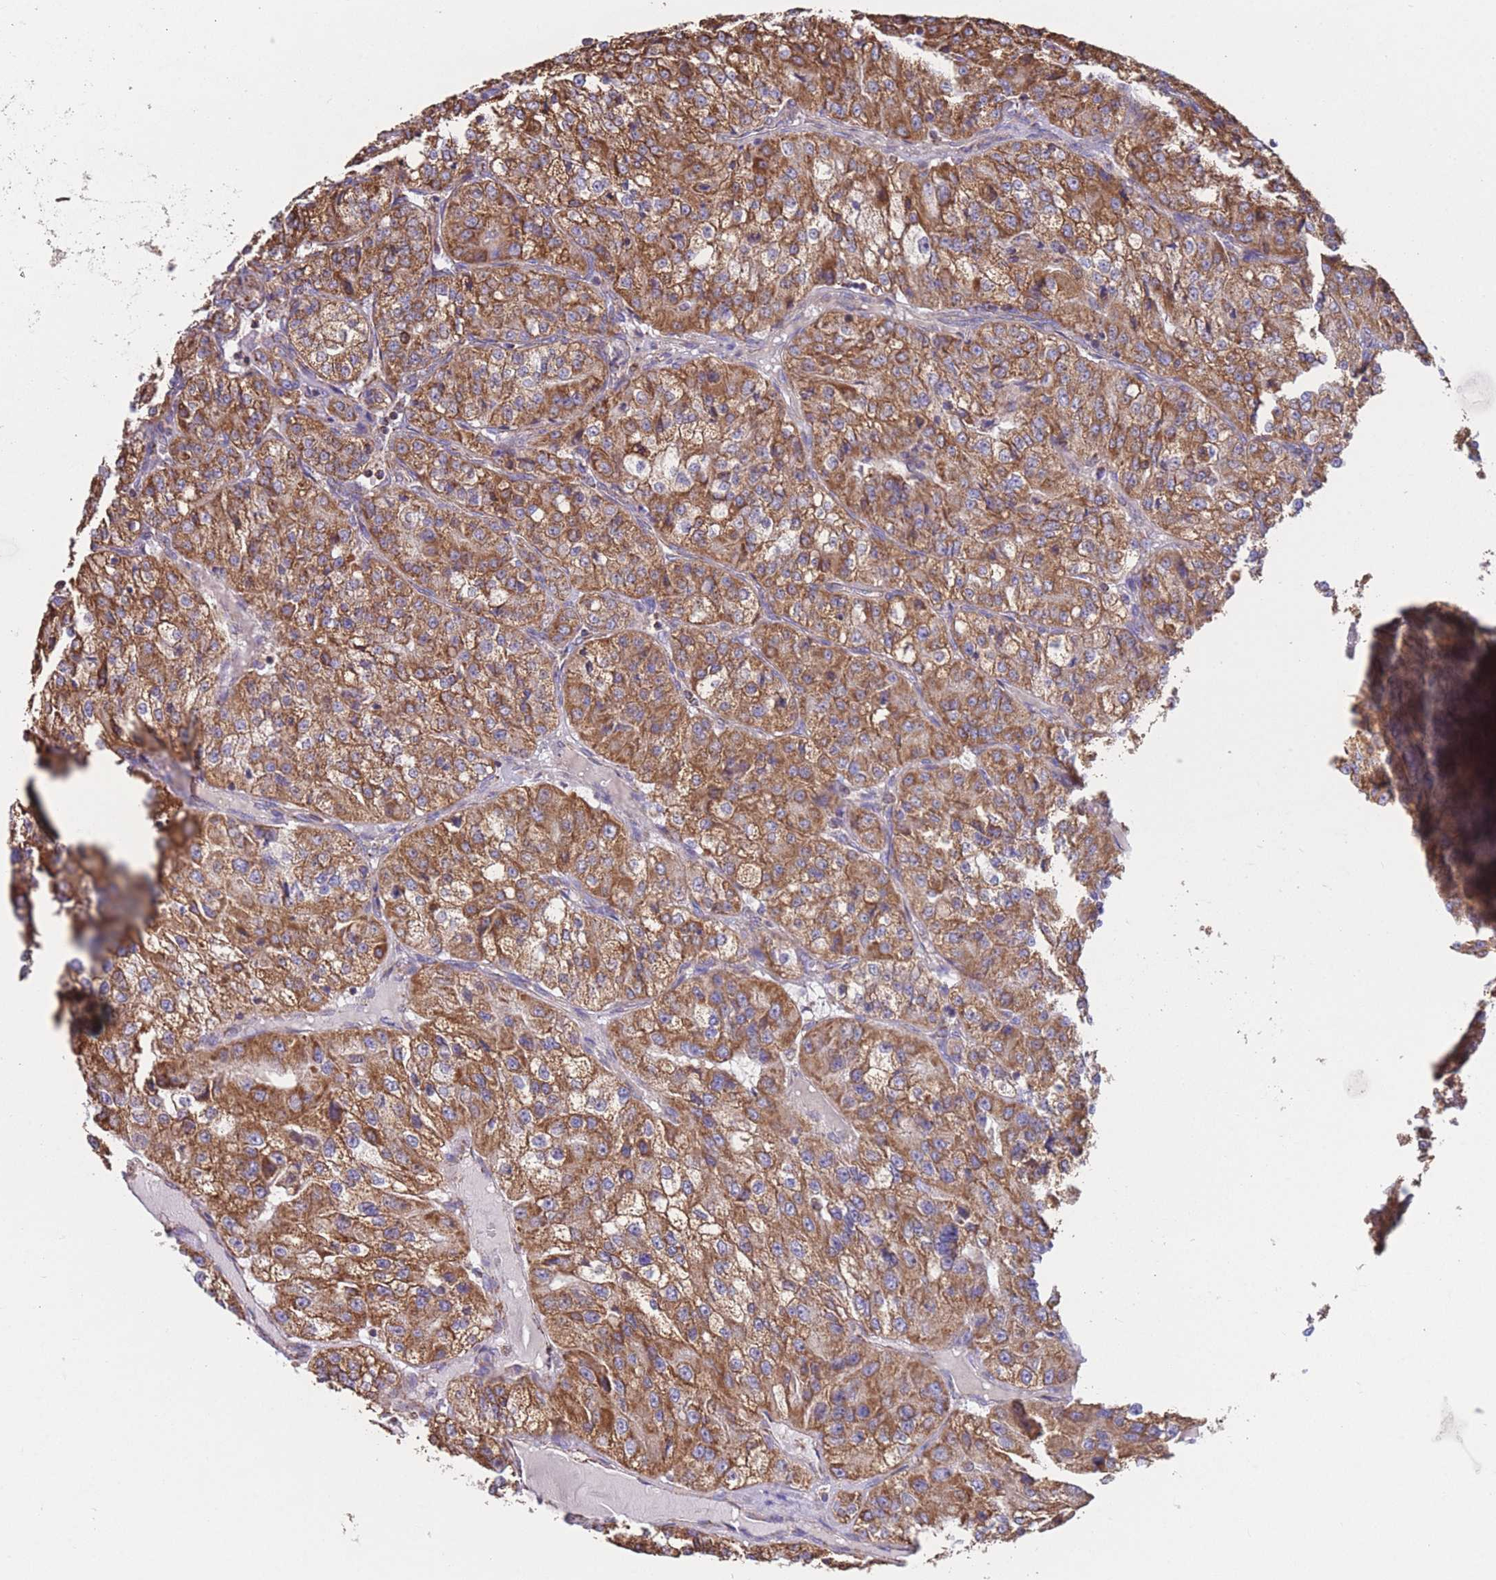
{"staining": {"intensity": "moderate", "quantity": ">75%", "location": "cytoplasmic/membranous"}, "tissue": "renal cancer", "cell_type": "Tumor cells", "image_type": "cancer", "snomed": [{"axis": "morphology", "description": "Adenocarcinoma, NOS"}, {"axis": "topography", "description": "Kidney"}], "caption": "Brown immunohistochemical staining in renal cancer reveals moderate cytoplasmic/membranous expression in about >75% of tumor cells. (Brightfield microscopy of DAB IHC at high magnification).", "gene": "FKBP8", "patient": {"sex": "female", "age": 63}}